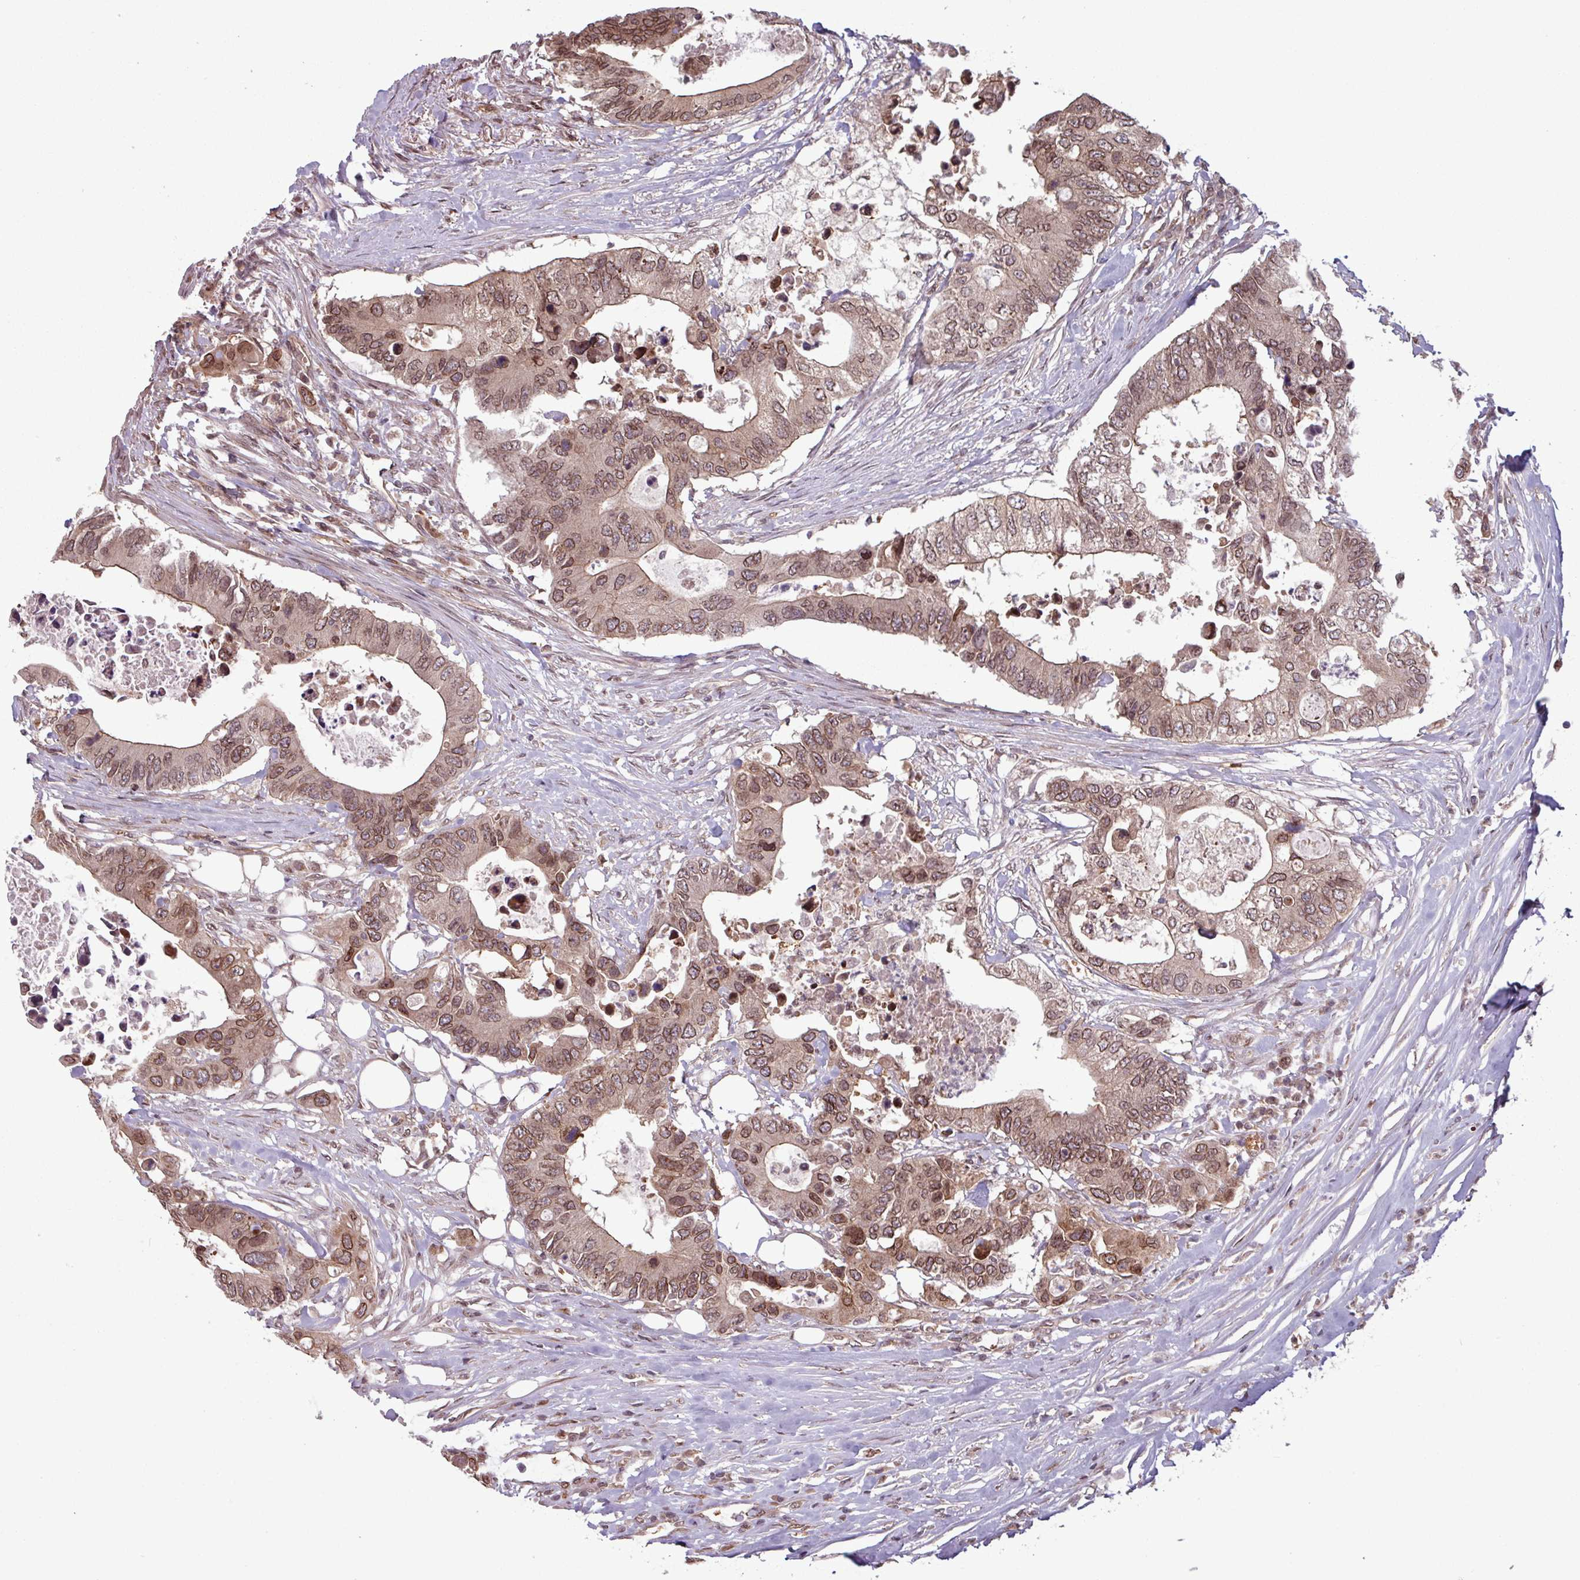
{"staining": {"intensity": "moderate", "quantity": ">75%", "location": "cytoplasmic/membranous,nuclear"}, "tissue": "colorectal cancer", "cell_type": "Tumor cells", "image_type": "cancer", "snomed": [{"axis": "morphology", "description": "Adenocarcinoma, NOS"}, {"axis": "topography", "description": "Colon"}], "caption": "Human adenocarcinoma (colorectal) stained for a protein (brown) shows moderate cytoplasmic/membranous and nuclear positive staining in about >75% of tumor cells.", "gene": "RBM4B", "patient": {"sex": "male", "age": 71}}